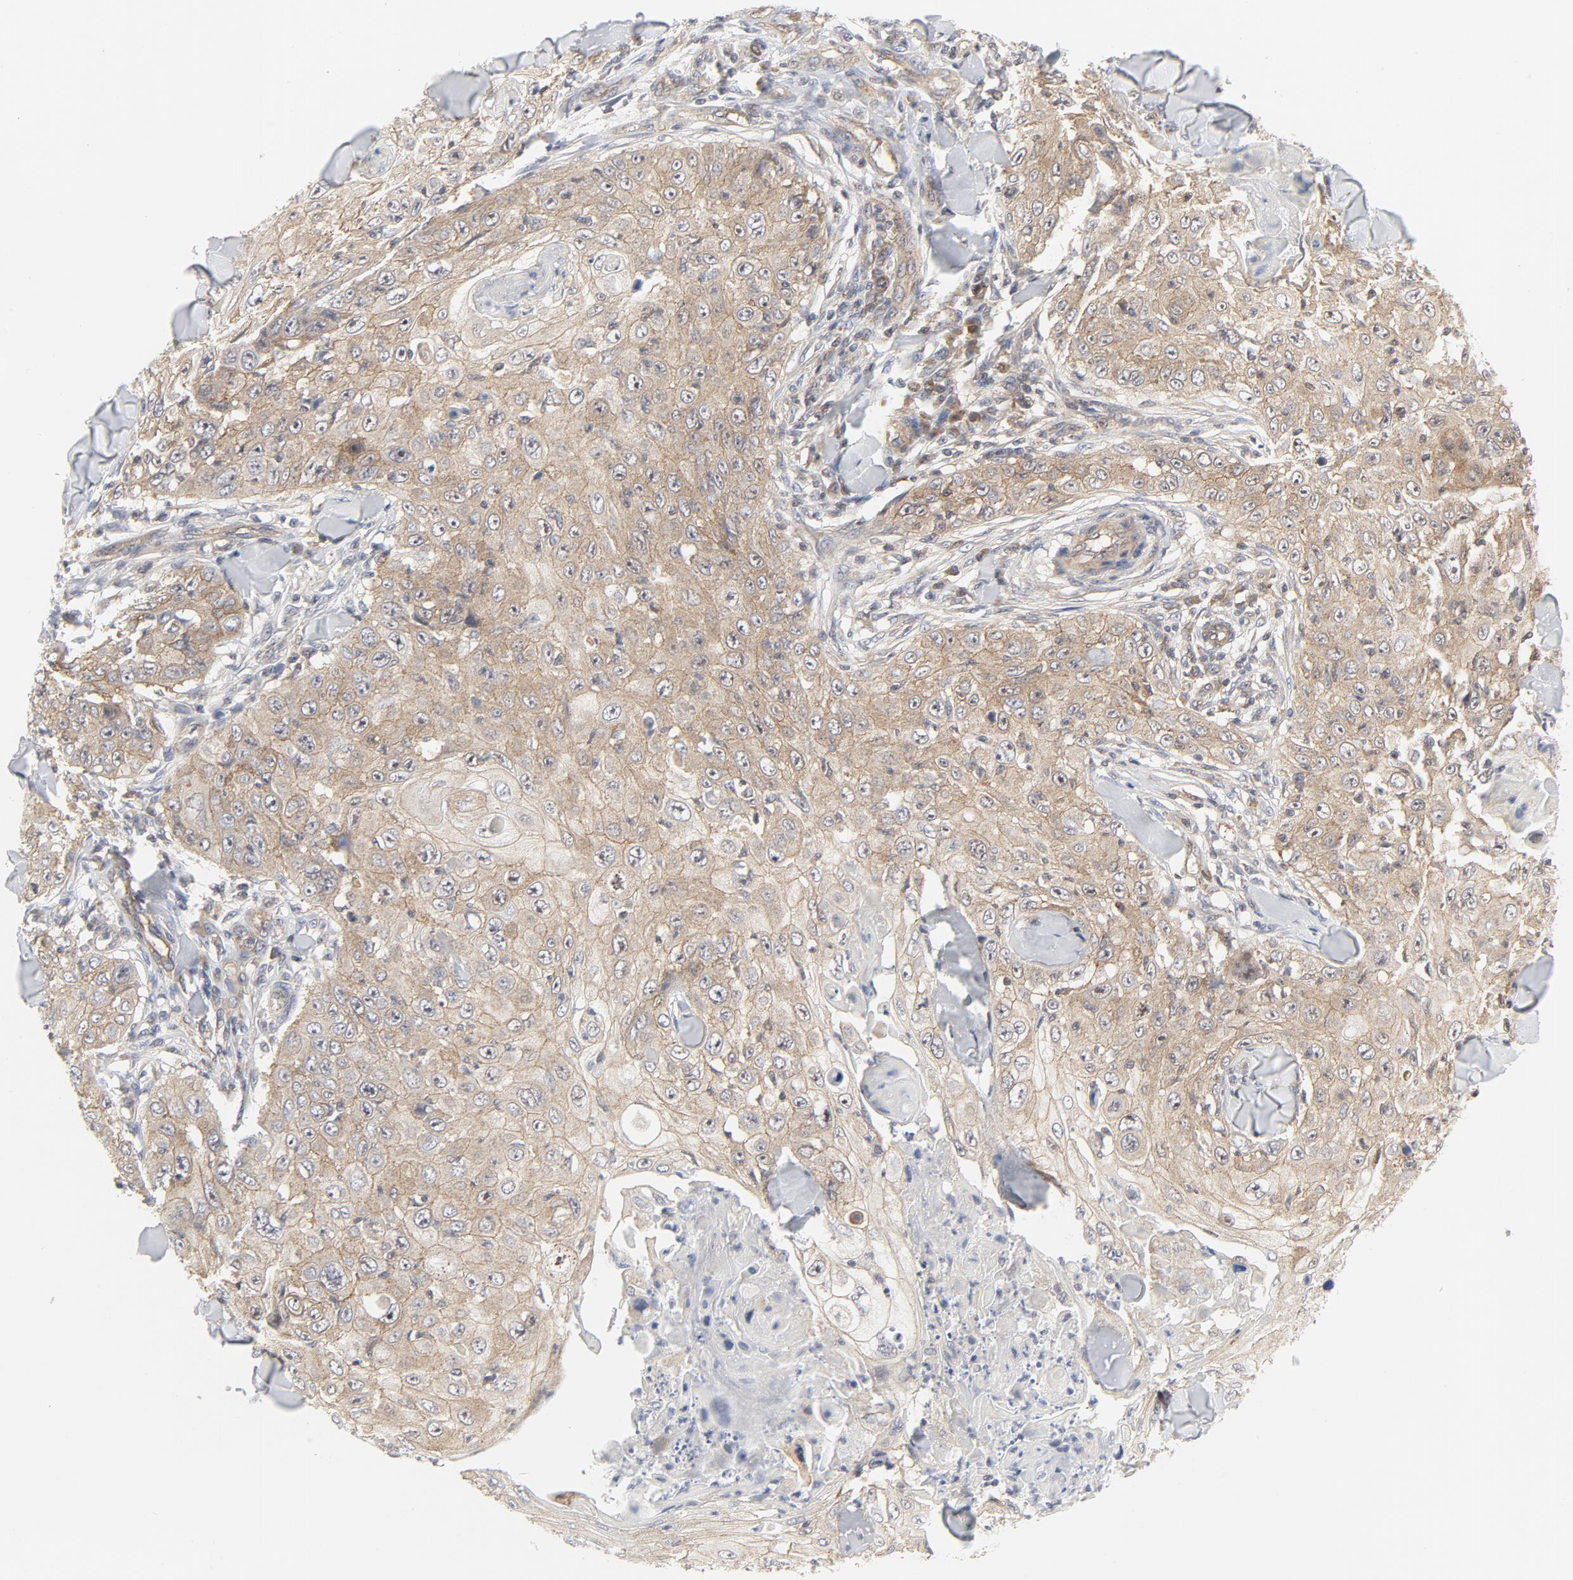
{"staining": {"intensity": "weak", "quantity": ">75%", "location": "cytoplasmic/membranous"}, "tissue": "skin cancer", "cell_type": "Tumor cells", "image_type": "cancer", "snomed": [{"axis": "morphology", "description": "Squamous cell carcinoma, NOS"}, {"axis": "topography", "description": "Skin"}], "caption": "Squamous cell carcinoma (skin) stained with a brown dye displays weak cytoplasmic/membranous positive staining in approximately >75% of tumor cells.", "gene": "MAP2K7", "patient": {"sex": "male", "age": 86}}